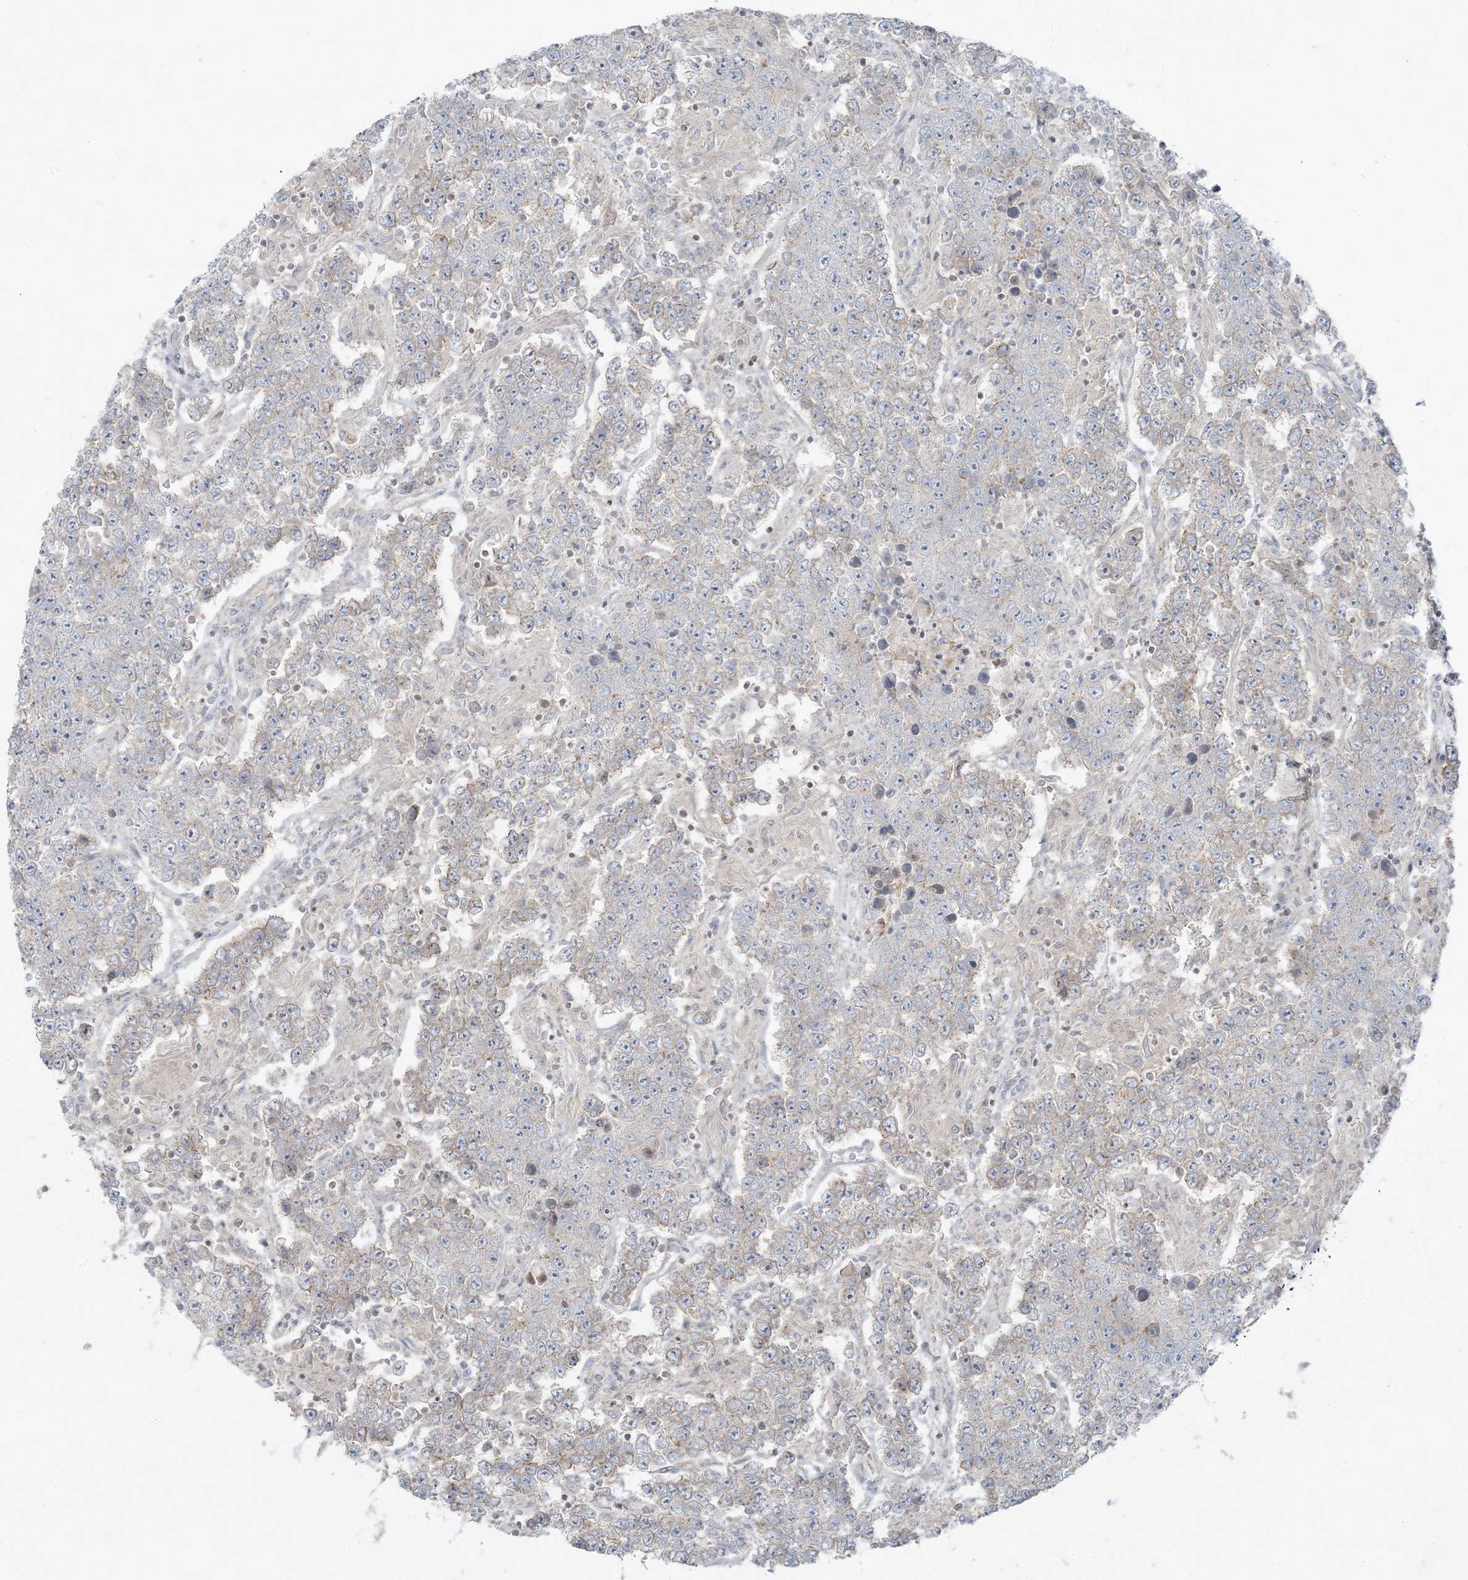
{"staining": {"intensity": "moderate", "quantity": "<25%", "location": "cytoplasmic/membranous"}, "tissue": "testis cancer", "cell_type": "Tumor cells", "image_type": "cancer", "snomed": [{"axis": "morphology", "description": "Normal tissue, NOS"}, {"axis": "morphology", "description": "Urothelial carcinoma, High grade"}, {"axis": "morphology", "description": "Seminoma, NOS"}, {"axis": "morphology", "description": "Carcinoma, Embryonal, NOS"}, {"axis": "topography", "description": "Urinary bladder"}, {"axis": "topography", "description": "Testis"}], "caption": "This histopathology image exhibits testis cancer (high-grade urothelial carcinoma) stained with IHC to label a protein in brown. The cytoplasmic/membranous of tumor cells show moderate positivity for the protein. Nuclei are counter-stained blue.", "gene": "PIK3R4", "patient": {"sex": "male", "age": 41}}